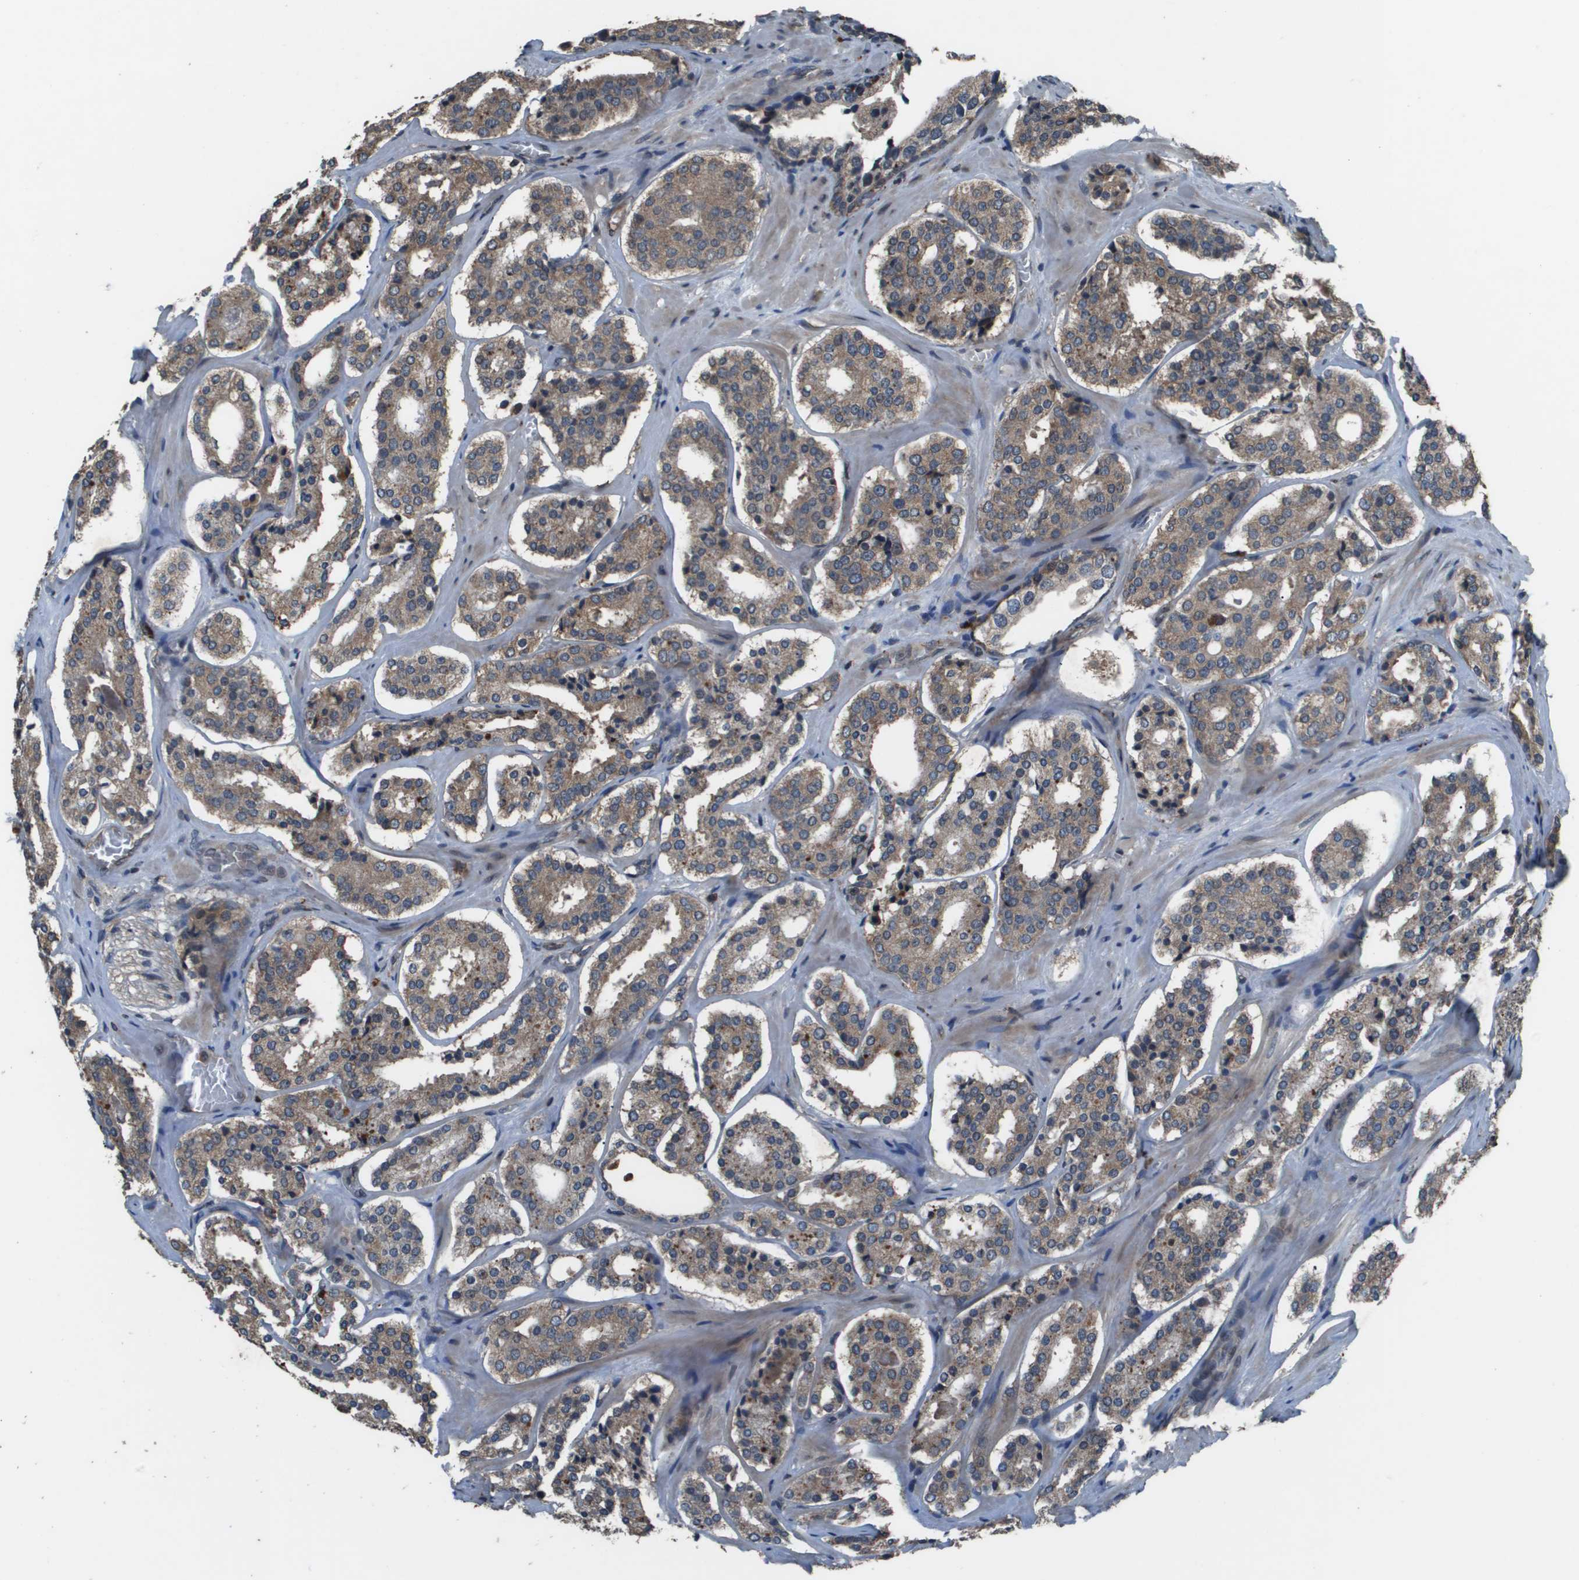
{"staining": {"intensity": "weak", "quantity": ">75%", "location": "cytoplasmic/membranous"}, "tissue": "prostate cancer", "cell_type": "Tumor cells", "image_type": "cancer", "snomed": [{"axis": "morphology", "description": "Adenocarcinoma, High grade"}, {"axis": "topography", "description": "Prostate"}], "caption": "Brown immunohistochemical staining in human prostate cancer exhibits weak cytoplasmic/membranous staining in about >75% of tumor cells. The staining was performed using DAB to visualize the protein expression in brown, while the nuclei were stained in blue with hematoxylin (Magnification: 20x).", "gene": "GOSR2", "patient": {"sex": "male", "age": 60}}